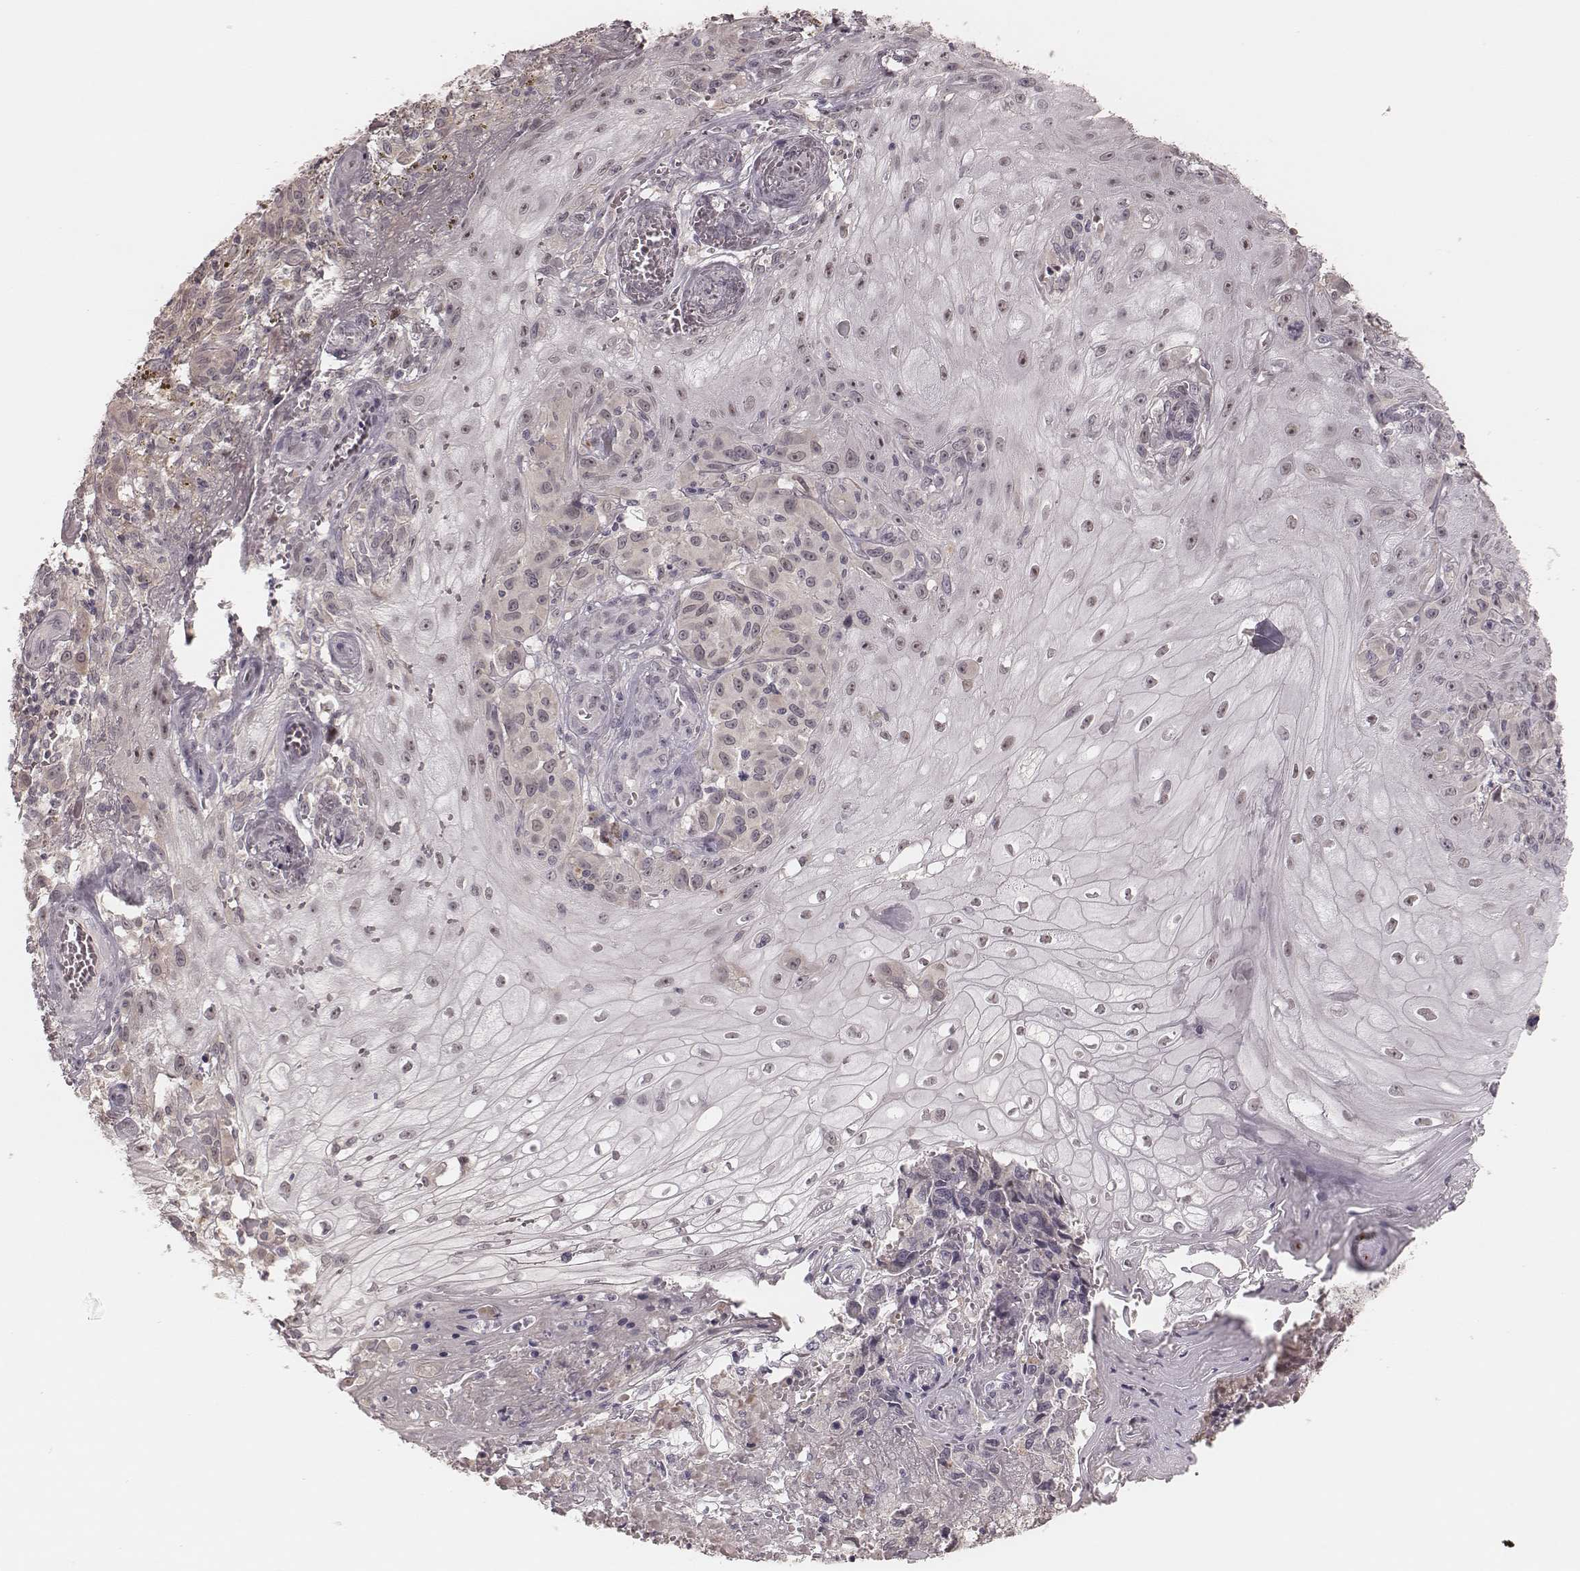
{"staining": {"intensity": "negative", "quantity": "none", "location": "none"}, "tissue": "melanoma", "cell_type": "Tumor cells", "image_type": "cancer", "snomed": [{"axis": "morphology", "description": "Malignant melanoma, NOS"}, {"axis": "topography", "description": "Skin"}], "caption": "Tumor cells show no significant protein expression in melanoma.", "gene": "FAM13B", "patient": {"sex": "female", "age": 53}}